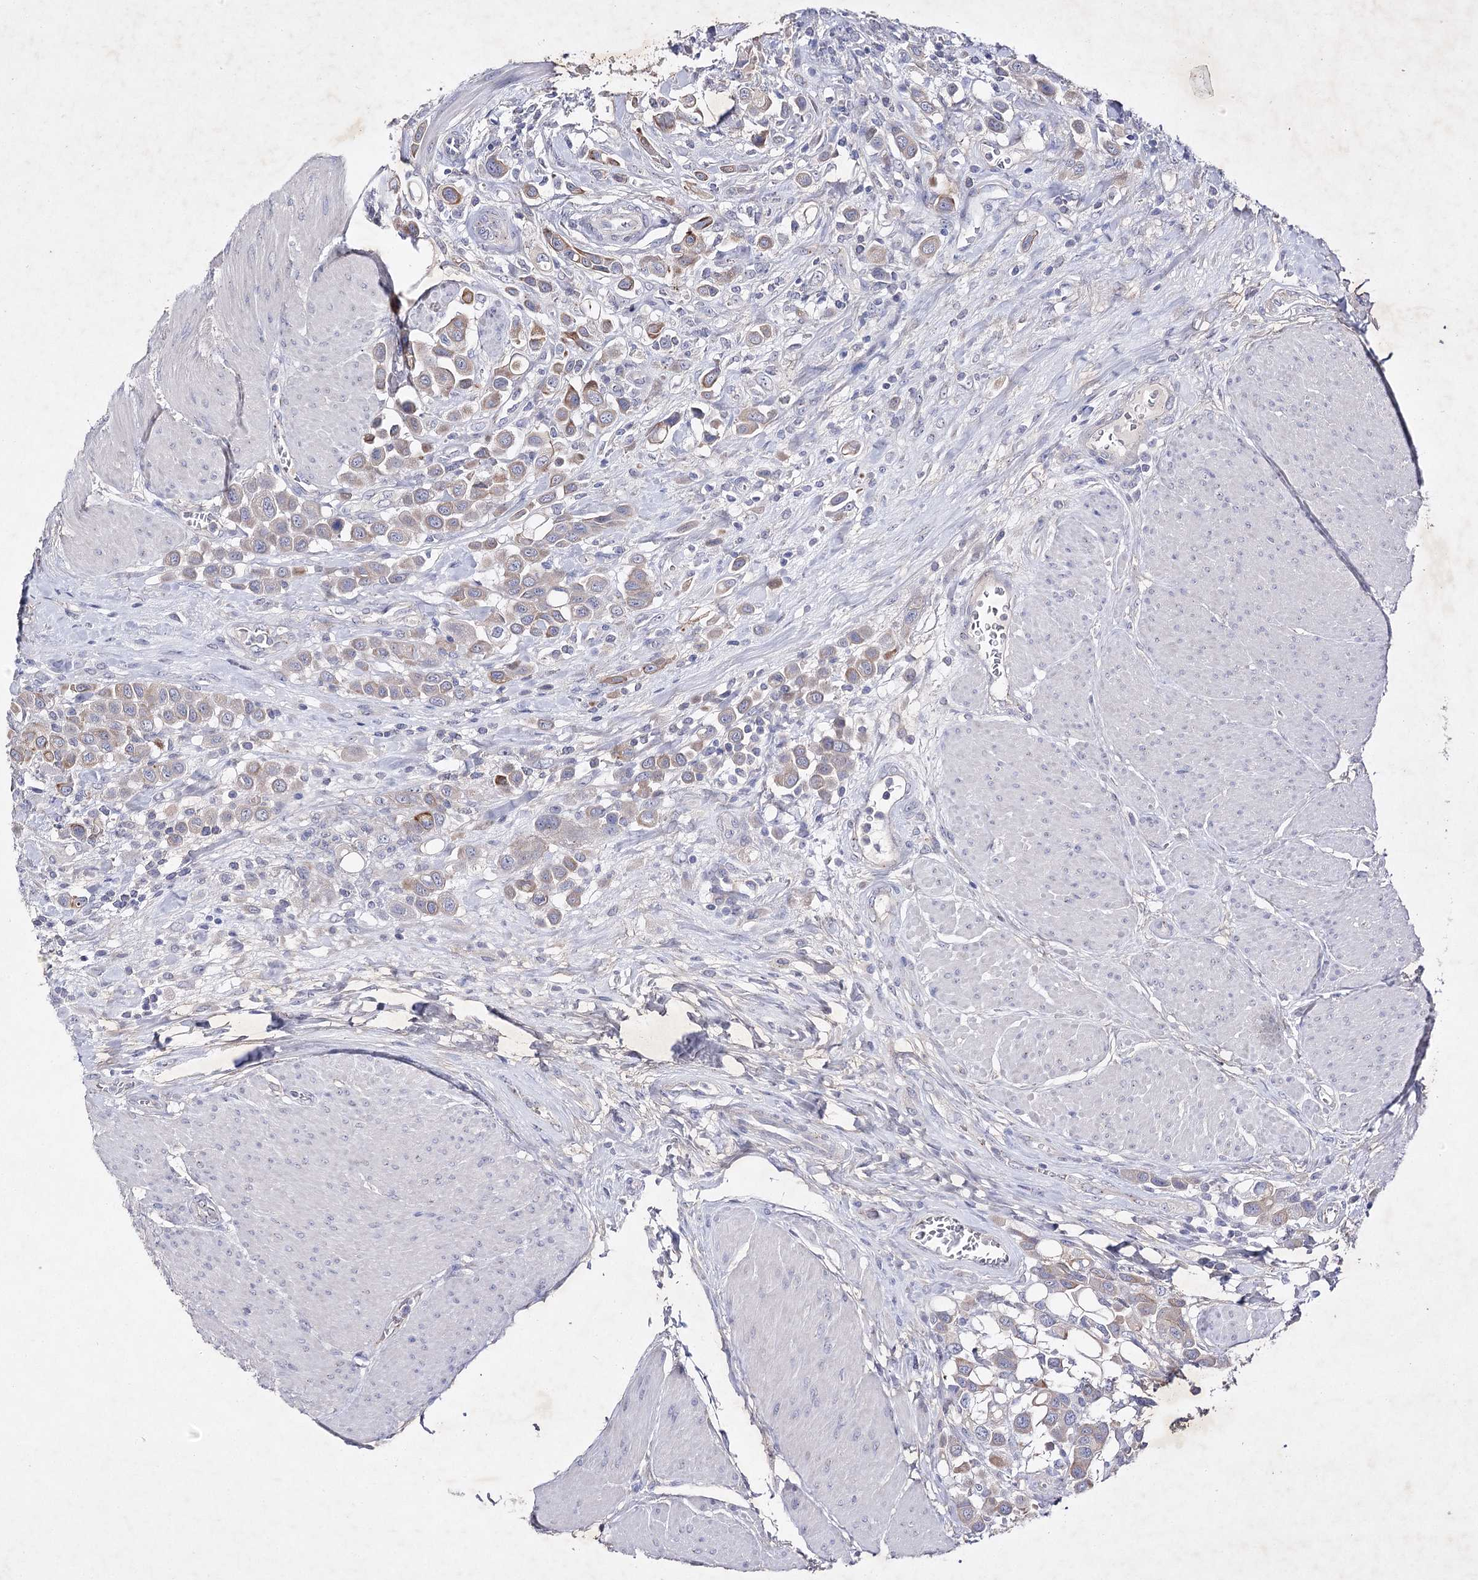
{"staining": {"intensity": "weak", "quantity": "25%-75%", "location": "cytoplasmic/membranous"}, "tissue": "urothelial cancer", "cell_type": "Tumor cells", "image_type": "cancer", "snomed": [{"axis": "morphology", "description": "Urothelial carcinoma, High grade"}, {"axis": "topography", "description": "Urinary bladder"}], "caption": "High-magnification brightfield microscopy of high-grade urothelial carcinoma stained with DAB (3,3'-diaminobenzidine) (brown) and counterstained with hematoxylin (blue). tumor cells exhibit weak cytoplasmic/membranous positivity is identified in approximately25%-75% of cells.", "gene": "COX15", "patient": {"sex": "male", "age": 50}}